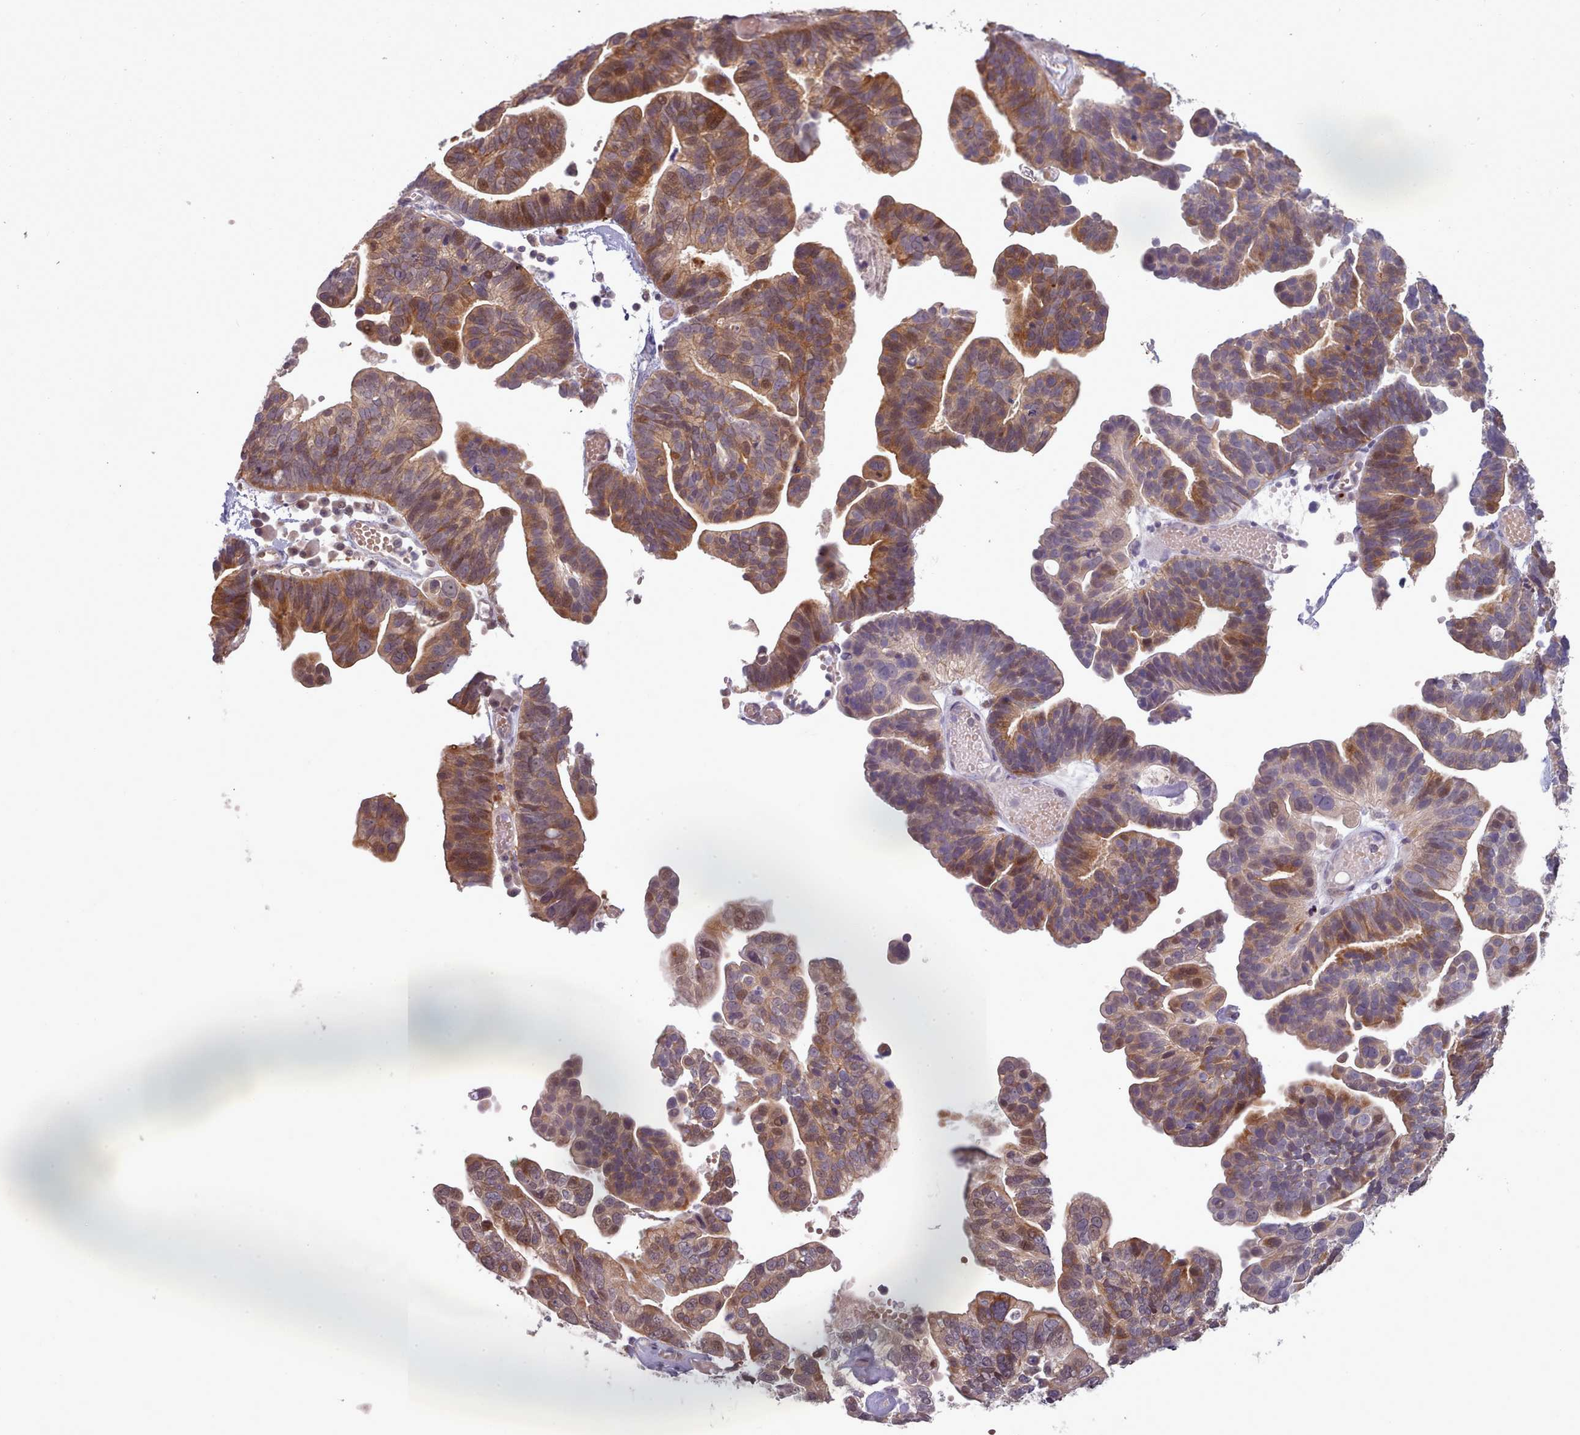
{"staining": {"intensity": "moderate", "quantity": ">75%", "location": "nuclear"}, "tissue": "ovarian cancer", "cell_type": "Tumor cells", "image_type": "cancer", "snomed": [{"axis": "morphology", "description": "Cystadenocarcinoma, serous, NOS"}, {"axis": "topography", "description": "Ovary"}], "caption": "This micrograph displays ovarian cancer (serous cystadenocarcinoma) stained with immunohistochemistry (IHC) to label a protein in brown. The nuclear of tumor cells show moderate positivity for the protein. Nuclei are counter-stained blue.", "gene": "CLNS1A", "patient": {"sex": "female", "age": 56}}